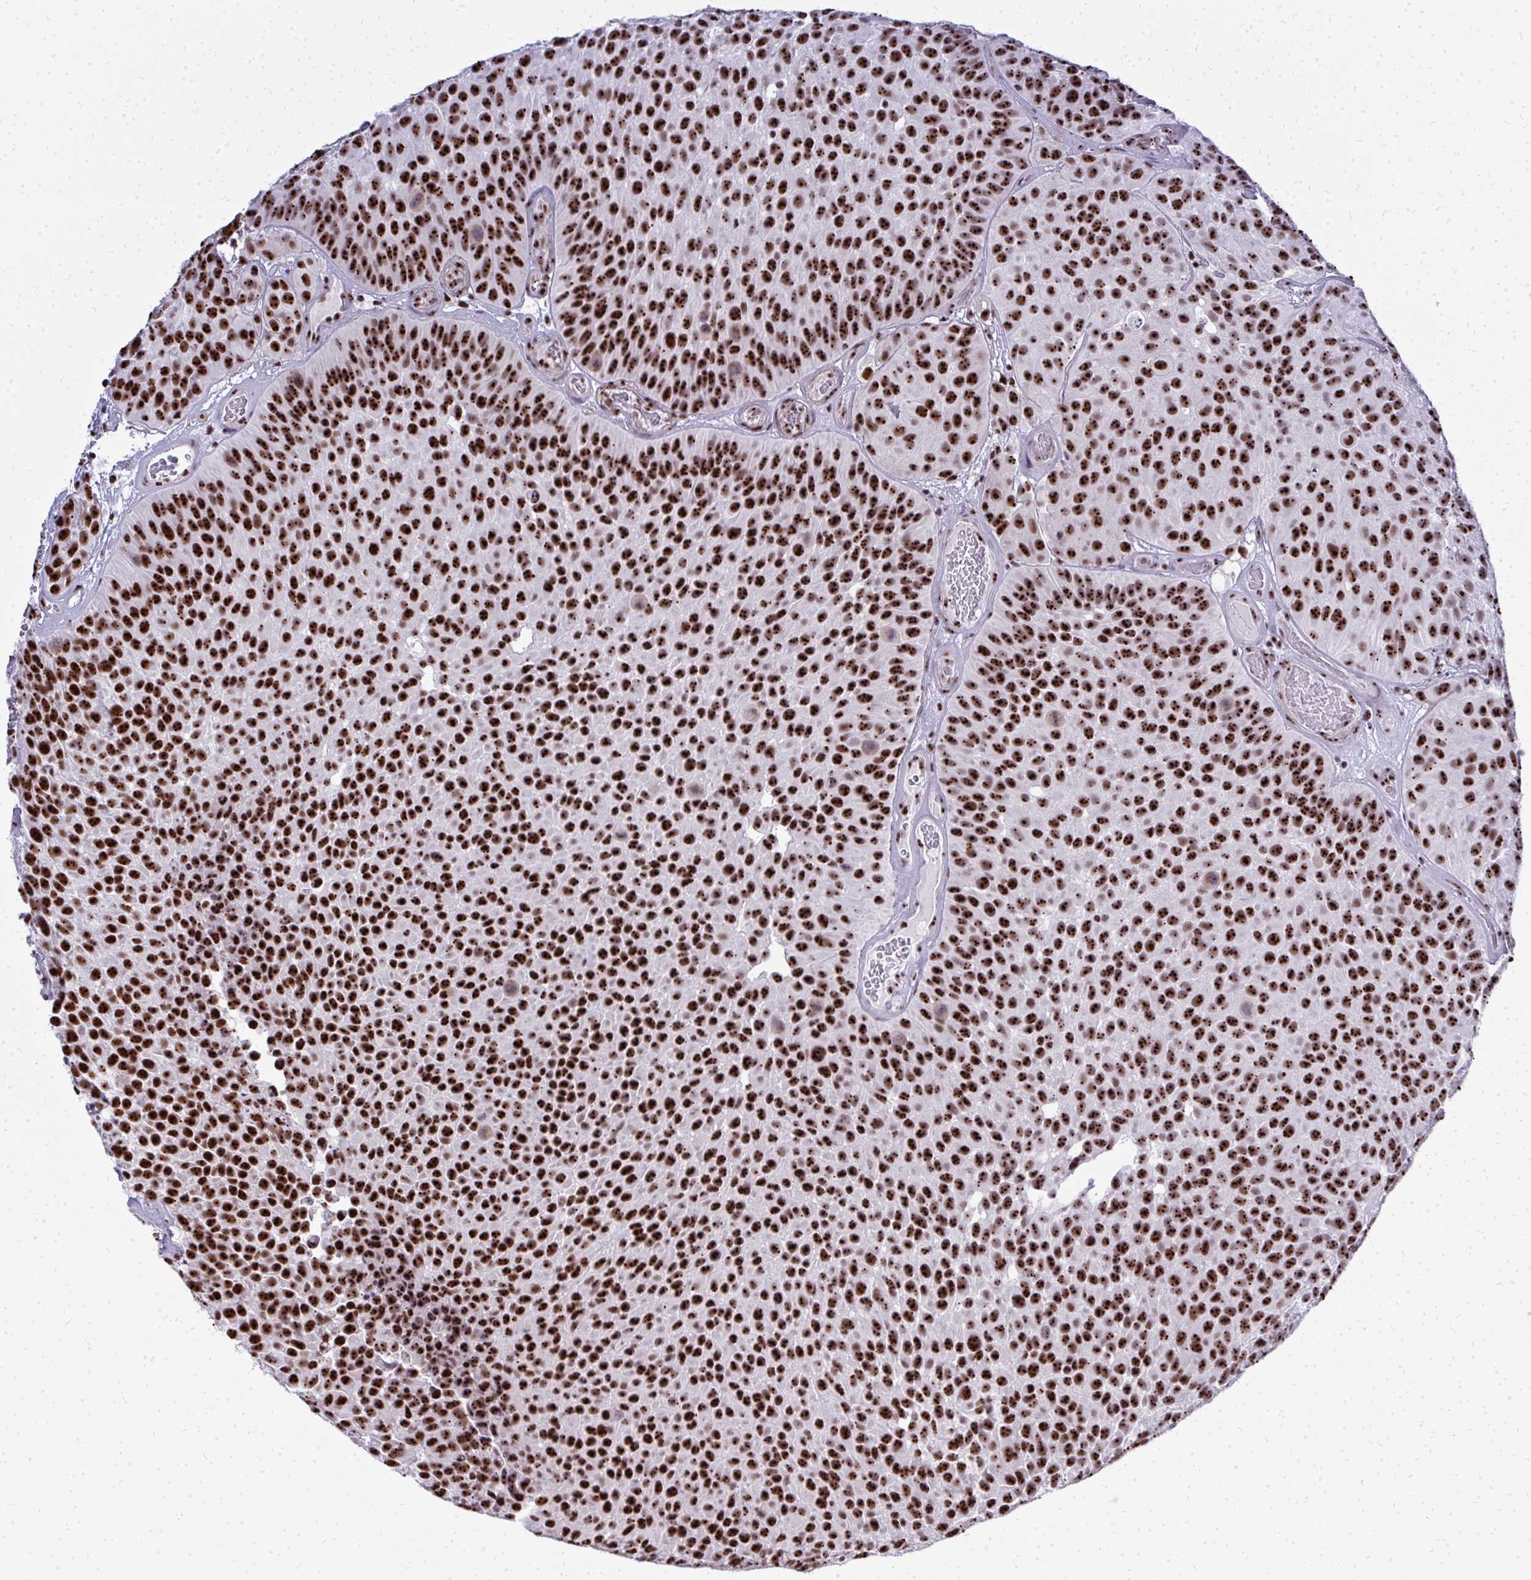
{"staining": {"intensity": "strong", "quantity": ">75%", "location": "nuclear"}, "tissue": "urothelial cancer", "cell_type": "Tumor cells", "image_type": "cancer", "snomed": [{"axis": "morphology", "description": "Urothelial carcinoma, Low grade"}, {"axis": "topography", "description": "Urinary bladder"}], "caption": "Tumor cells reveal high levels of strong nuclear staining in approximately >75% of cells in low-grade urothelial carcinoma.", "gene": "SIRT7", "patient": {"sex": "male", "age": 76}}